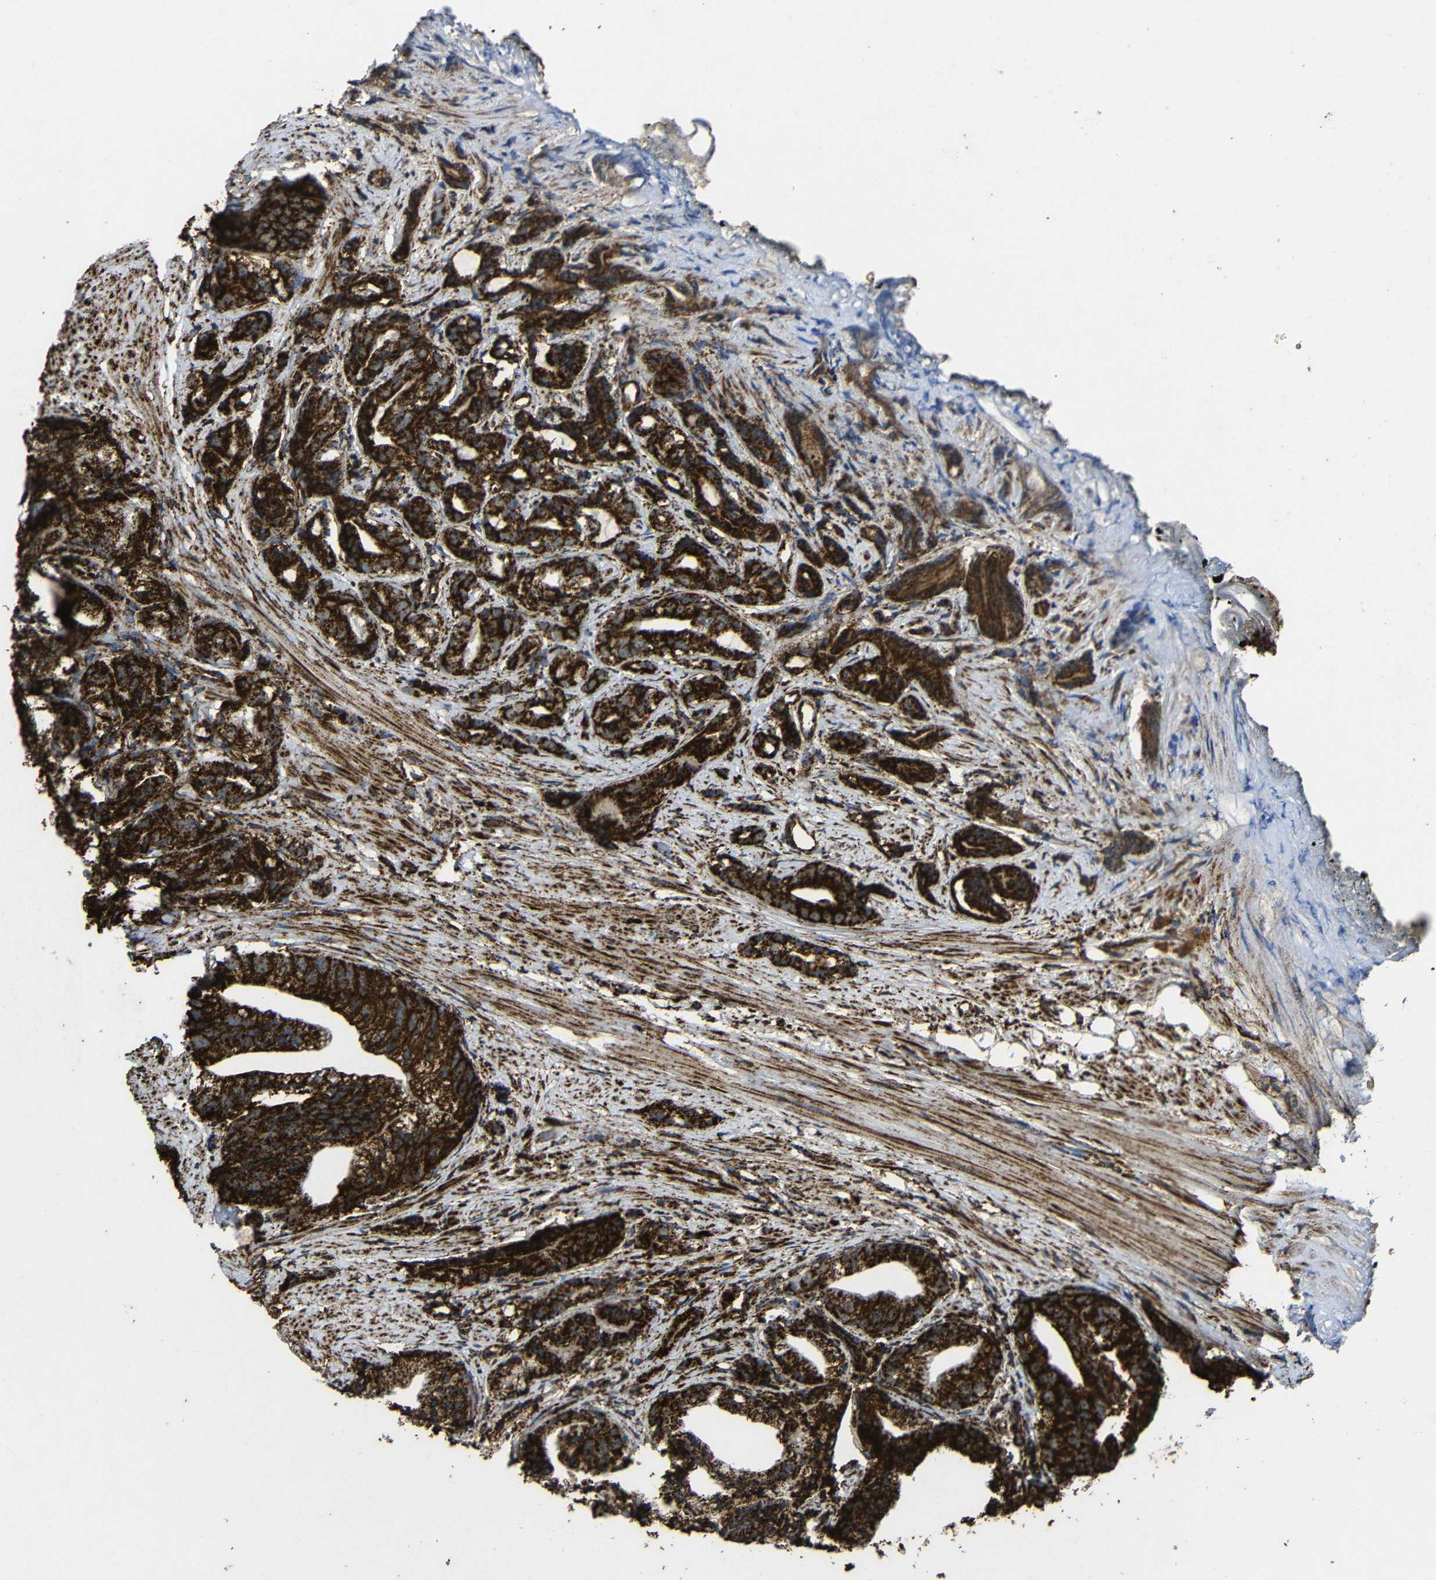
{"staining": {"intensity": "strong", "quantity": ">75%", "location": "cytoplasmic/membranous"}, "tissue": "prostate cancer", "cell_type": "Tumor cells", "image_type": "cancer", "snomed": [{"axis": "morphology", "description": "Adenocarcinoma, Low grade"}, {"axis": "topography", "description": "Prostate"}], "caption": "A histopathology image showing strong cytoplasmic/membranous expression in approximately >75% of tumor cells in low-grade adenocarcinoma (prostate), as visualized by brown immunohistochemical staining.", "gene": "ATP5F1A", "patient": {"sex": "male", "age": 89}}